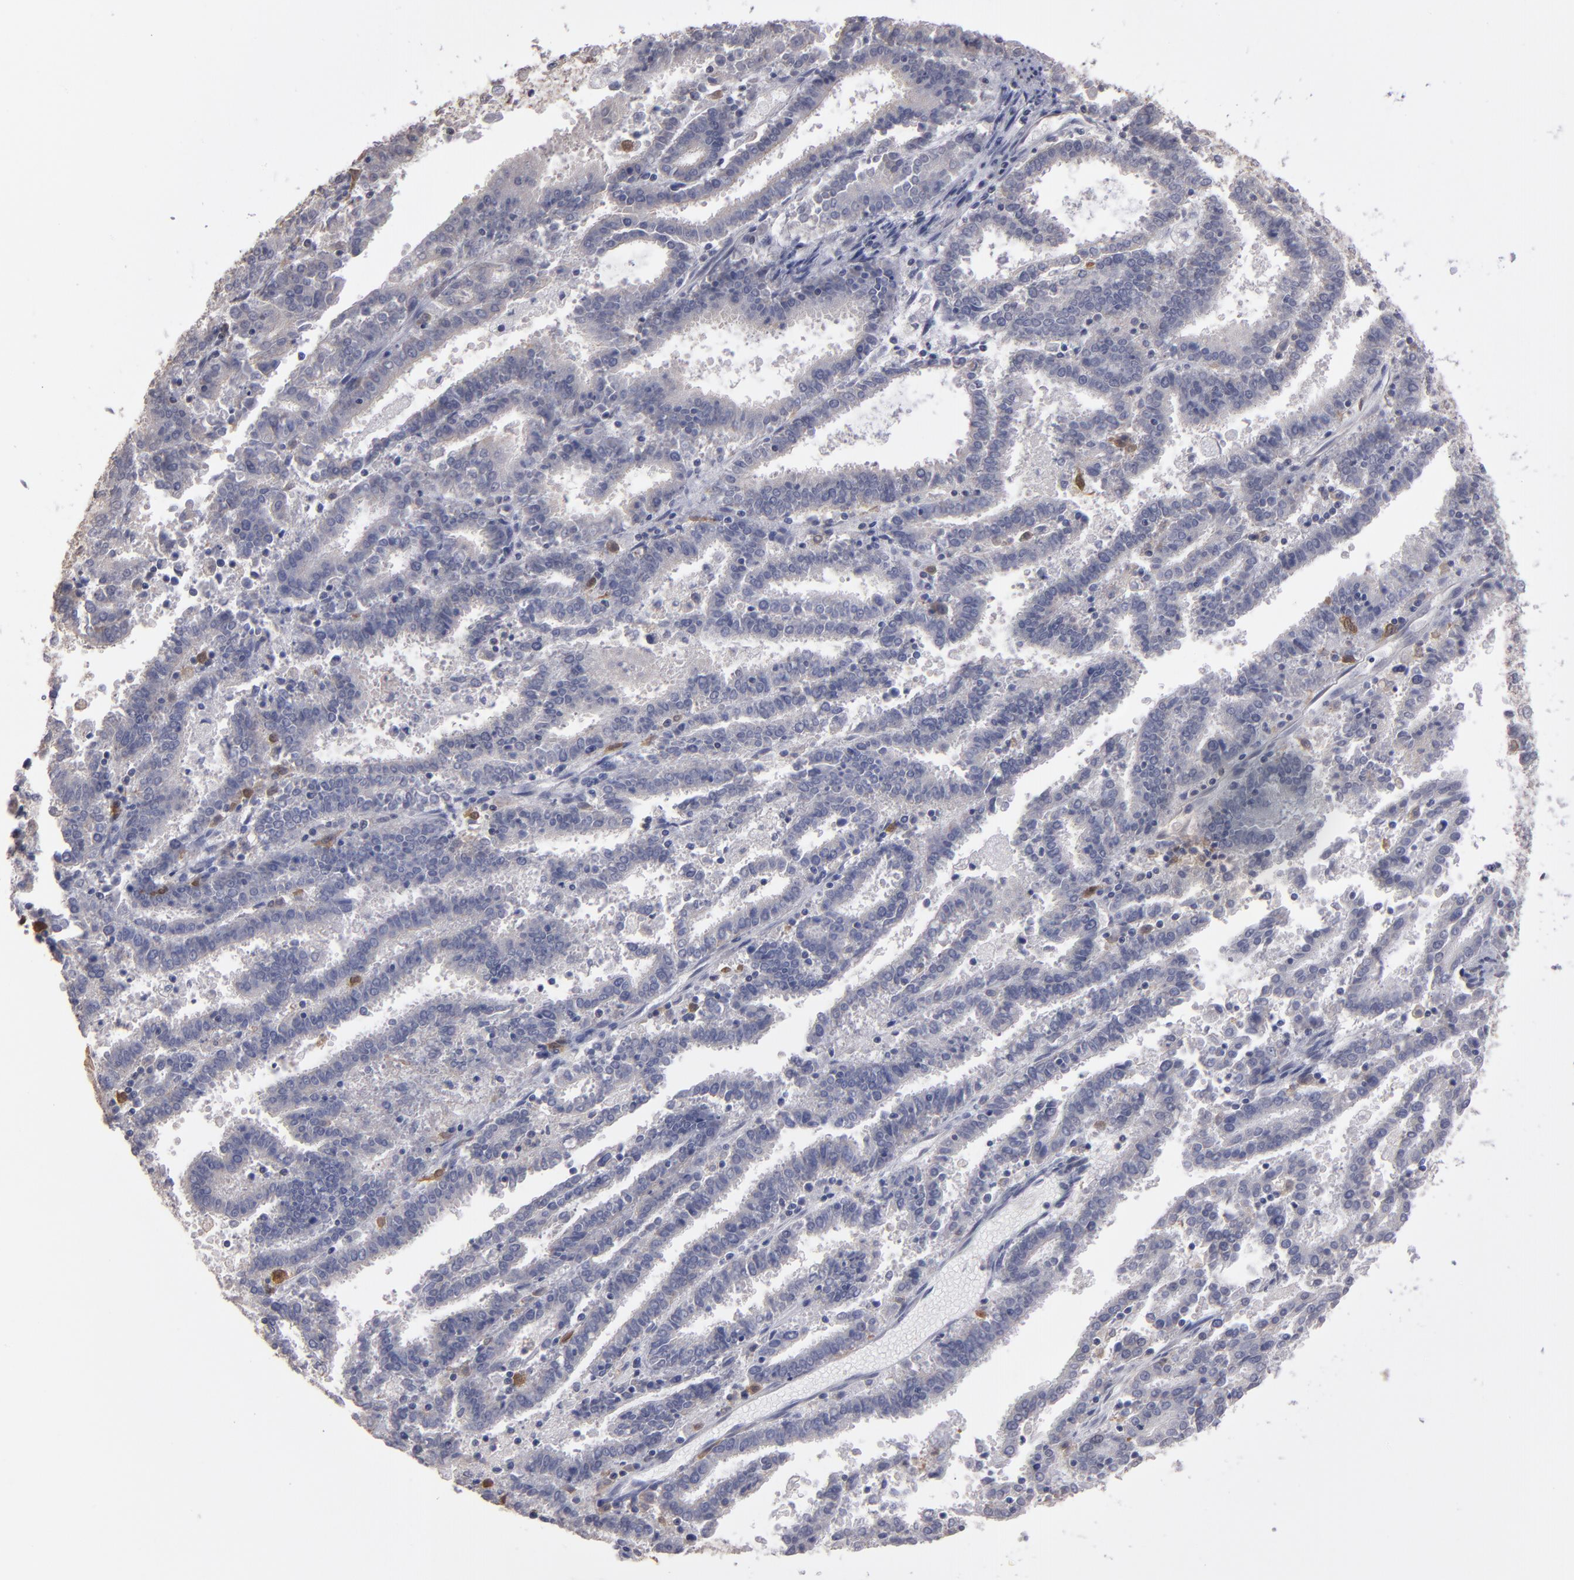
{"staining": {"intensity": "weak", "quantity": ">75%", "location": "cytoplasmic/membranous"}, "tissue": "endometrial cancer", "cell_type": "Tumor cells", "image_type": "cancer", "snomed": [{"axis": "morphology", "description": "Adenocarcinoma, NOS"}, {"axis": "topography", "description": "Uterus"}], "caption": "Protein positivity by IHC exhibits weak cytoplasmic/membranous staining in about >75% of tumor cells in endometrial adenocarcinoma.", "gene": "NDRG2", "patient": {"sex": "female", "age": 83}}